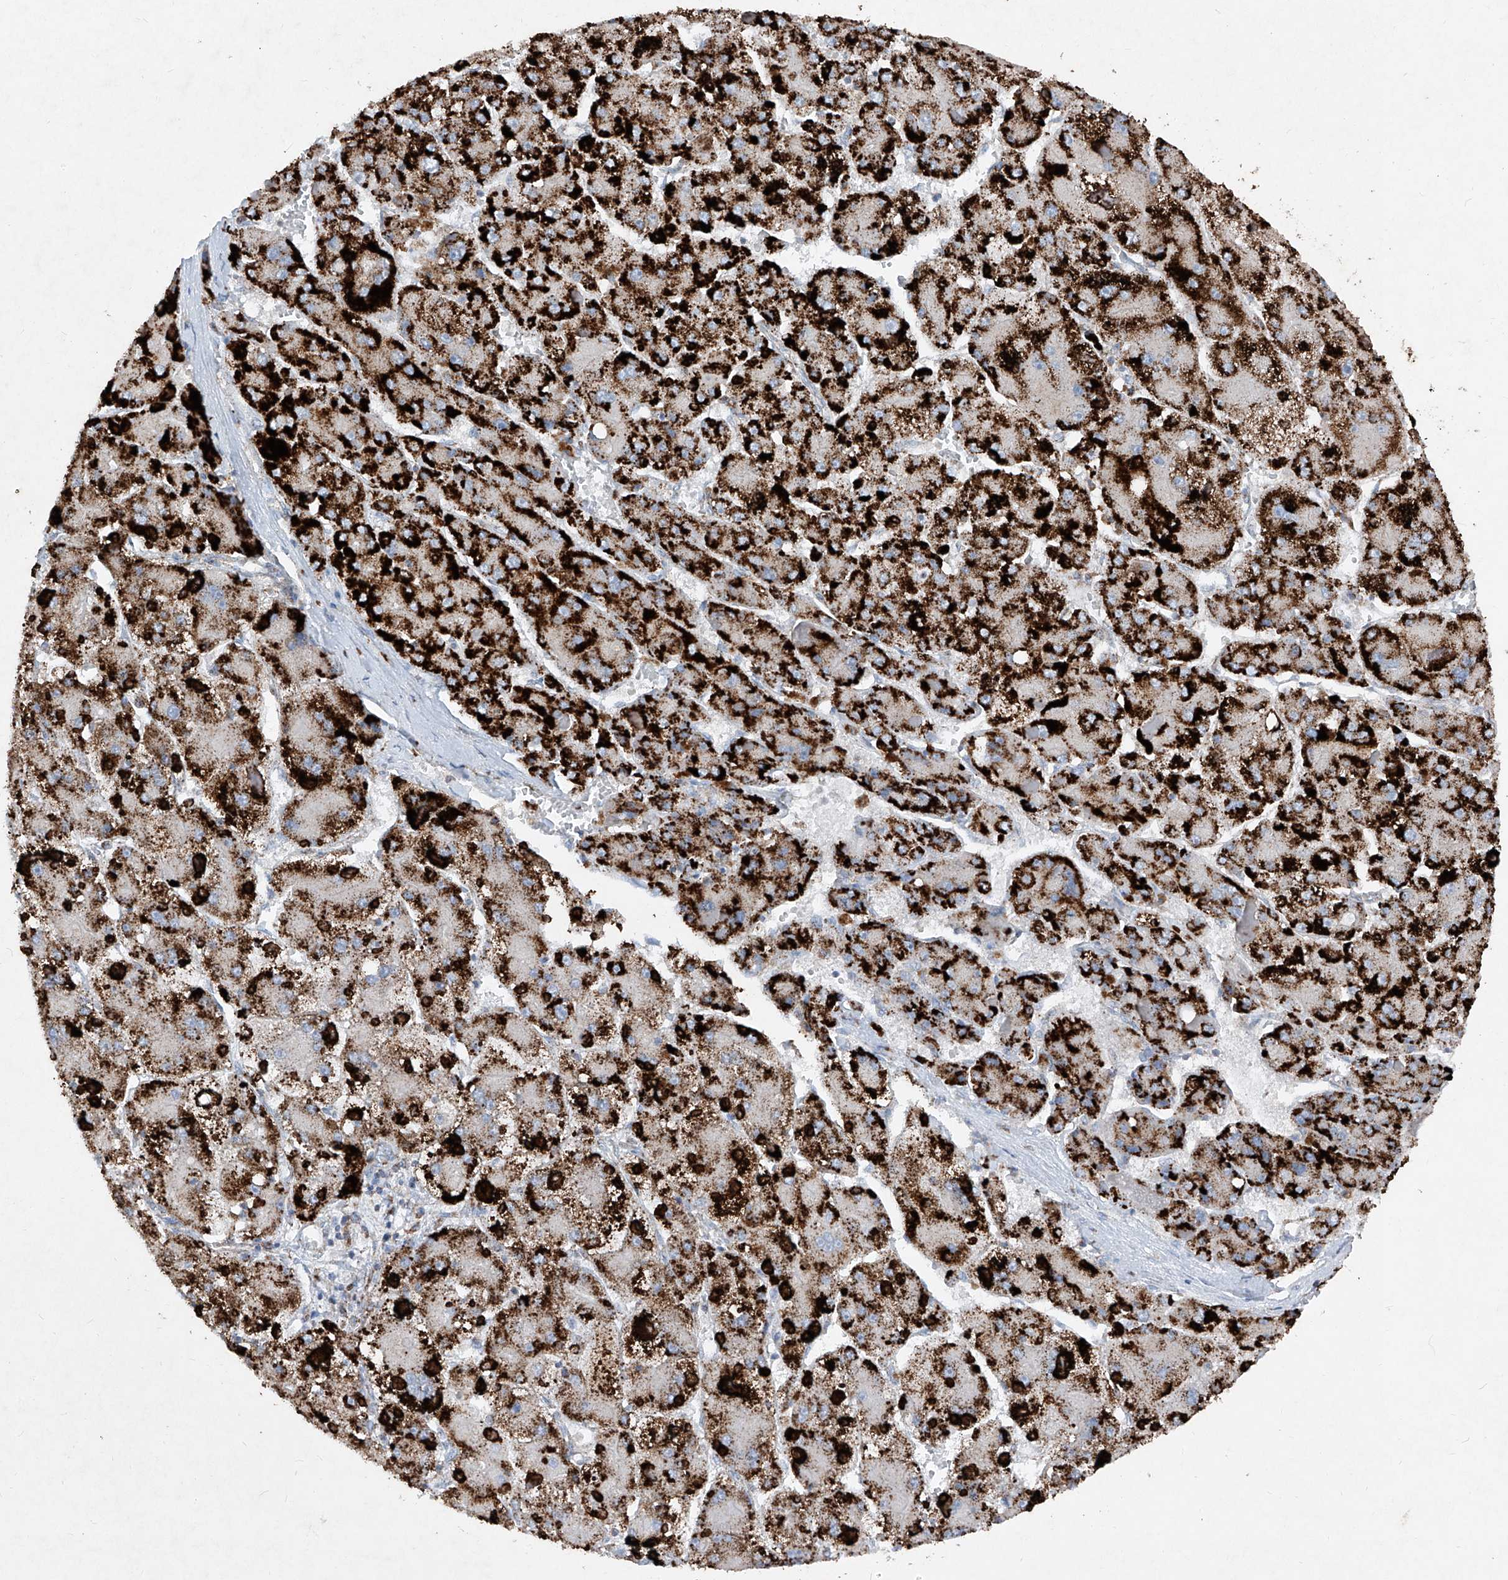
{"staining": {"intensity": "strong", "quantity": ">75%", "location": "cytoplasmic/membranous"}, "tissue": "liver cancer", "cell_type": "Tumor cells", "image_type": "cancer", "snomed": [{"axis": "morphology", "description": "Carcinoma, Hepatocellular, NOS"}, {"axis": "topography", "description": "Liver"}], "caption": "Protein analysis of hepatocellular carcinoma (liver) tissue demonstrates strong cytoplasmic/membranous positivity in approximately >75% of tumor cells.", "gene": "ABCD3", "patient": {"sex": "female", "age": 73}}